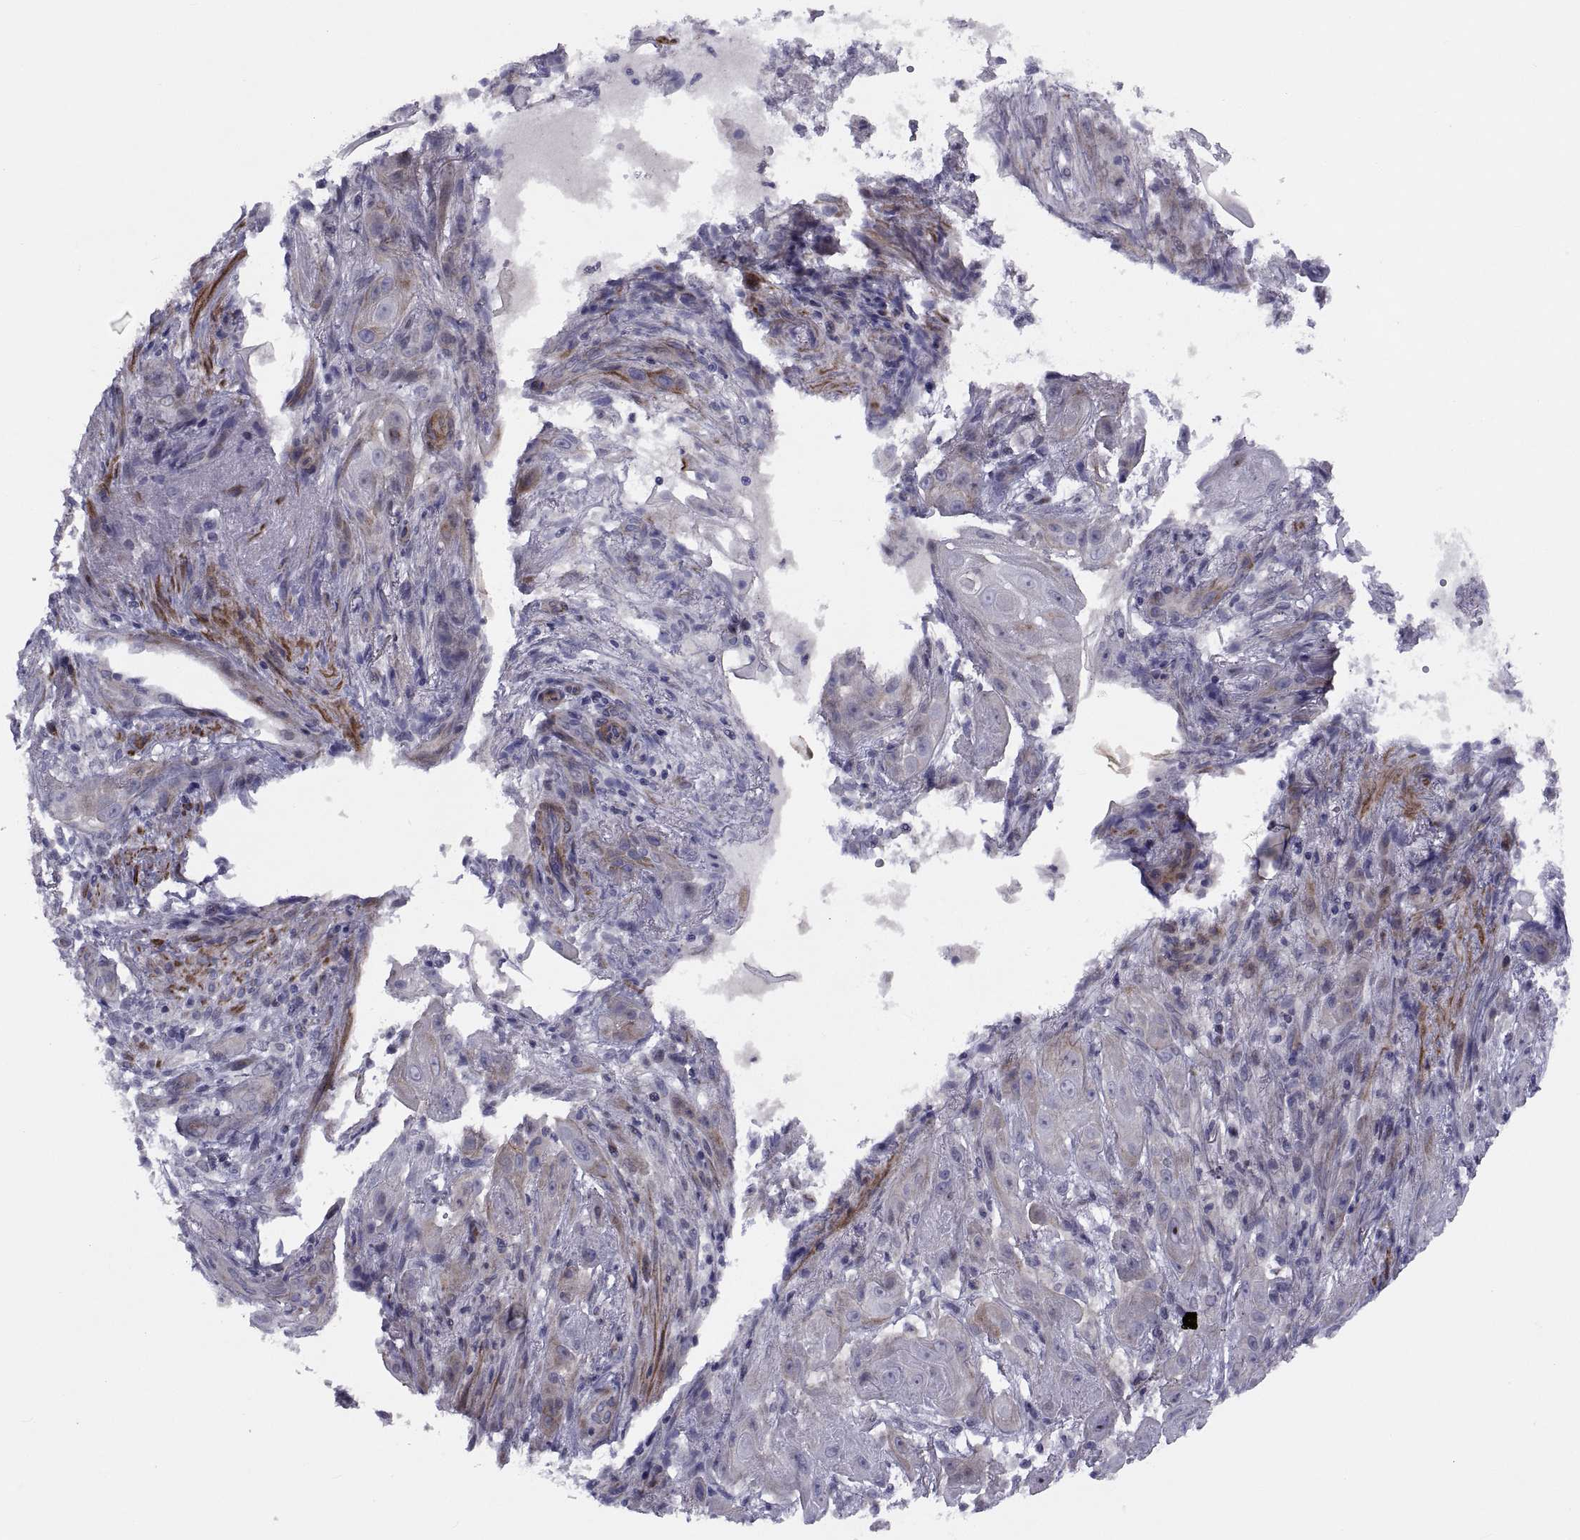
{"staining": {"intensity": "weak", "quantity": "<25%", "location": "cytoplasmic/membranous"}, "tissue": "skin cancer", "cell_type": "Tumor cells", "image_type": "cancer", "snomed": [{"axis": "morphology", "description": "Squamous cell carcinoma, NOS"}, {"axis": "topography", "description": "Skin"}], "caption": "The histopathology image displays no significant expression in tumor cells of skin cancer.", "gene": "TMEM158", "patient": {"sex": "male", "age": 62}}